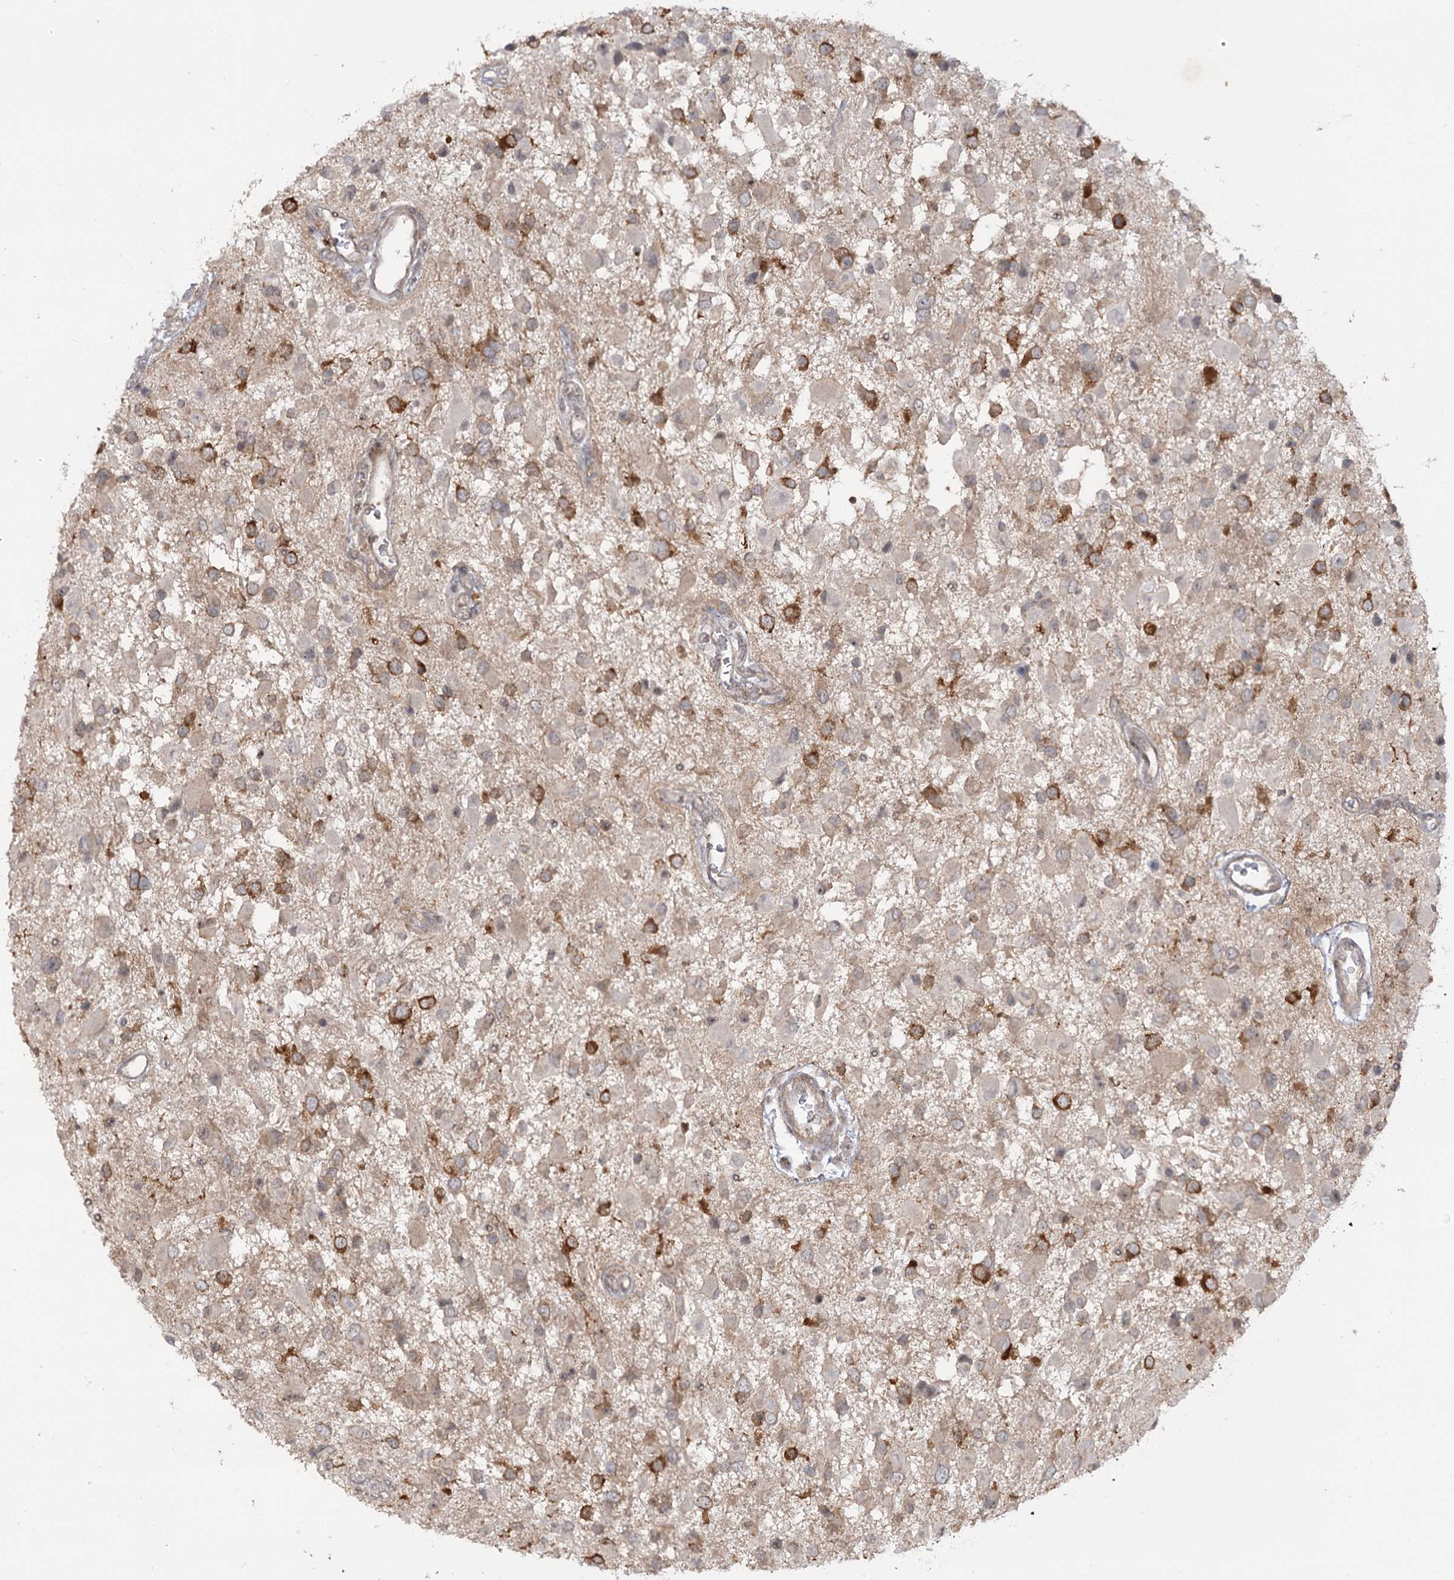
{"staining": {"intensity": "weak", "quantity": "<25%", "location": "cytoplasmic/membranous"}, "tissue": "glioma", "cell_type": "Tumor cells", "image_type": "cancer", "snomed": [{"axis": "morphology", "description": "Glioma, malignant, High grade"}, {"axis": "topography", "description": "Brain"}], "caption": "Tumor cells are negative for brown protein staining in malignant high-grade glioma. (DAB (3,3'-diaminobenzidine) immunohistochemistry visualized using brightfield microscopy, high magnification).", "gene": "SYTL1", "patient": {"sex": "male", "age": 53}}